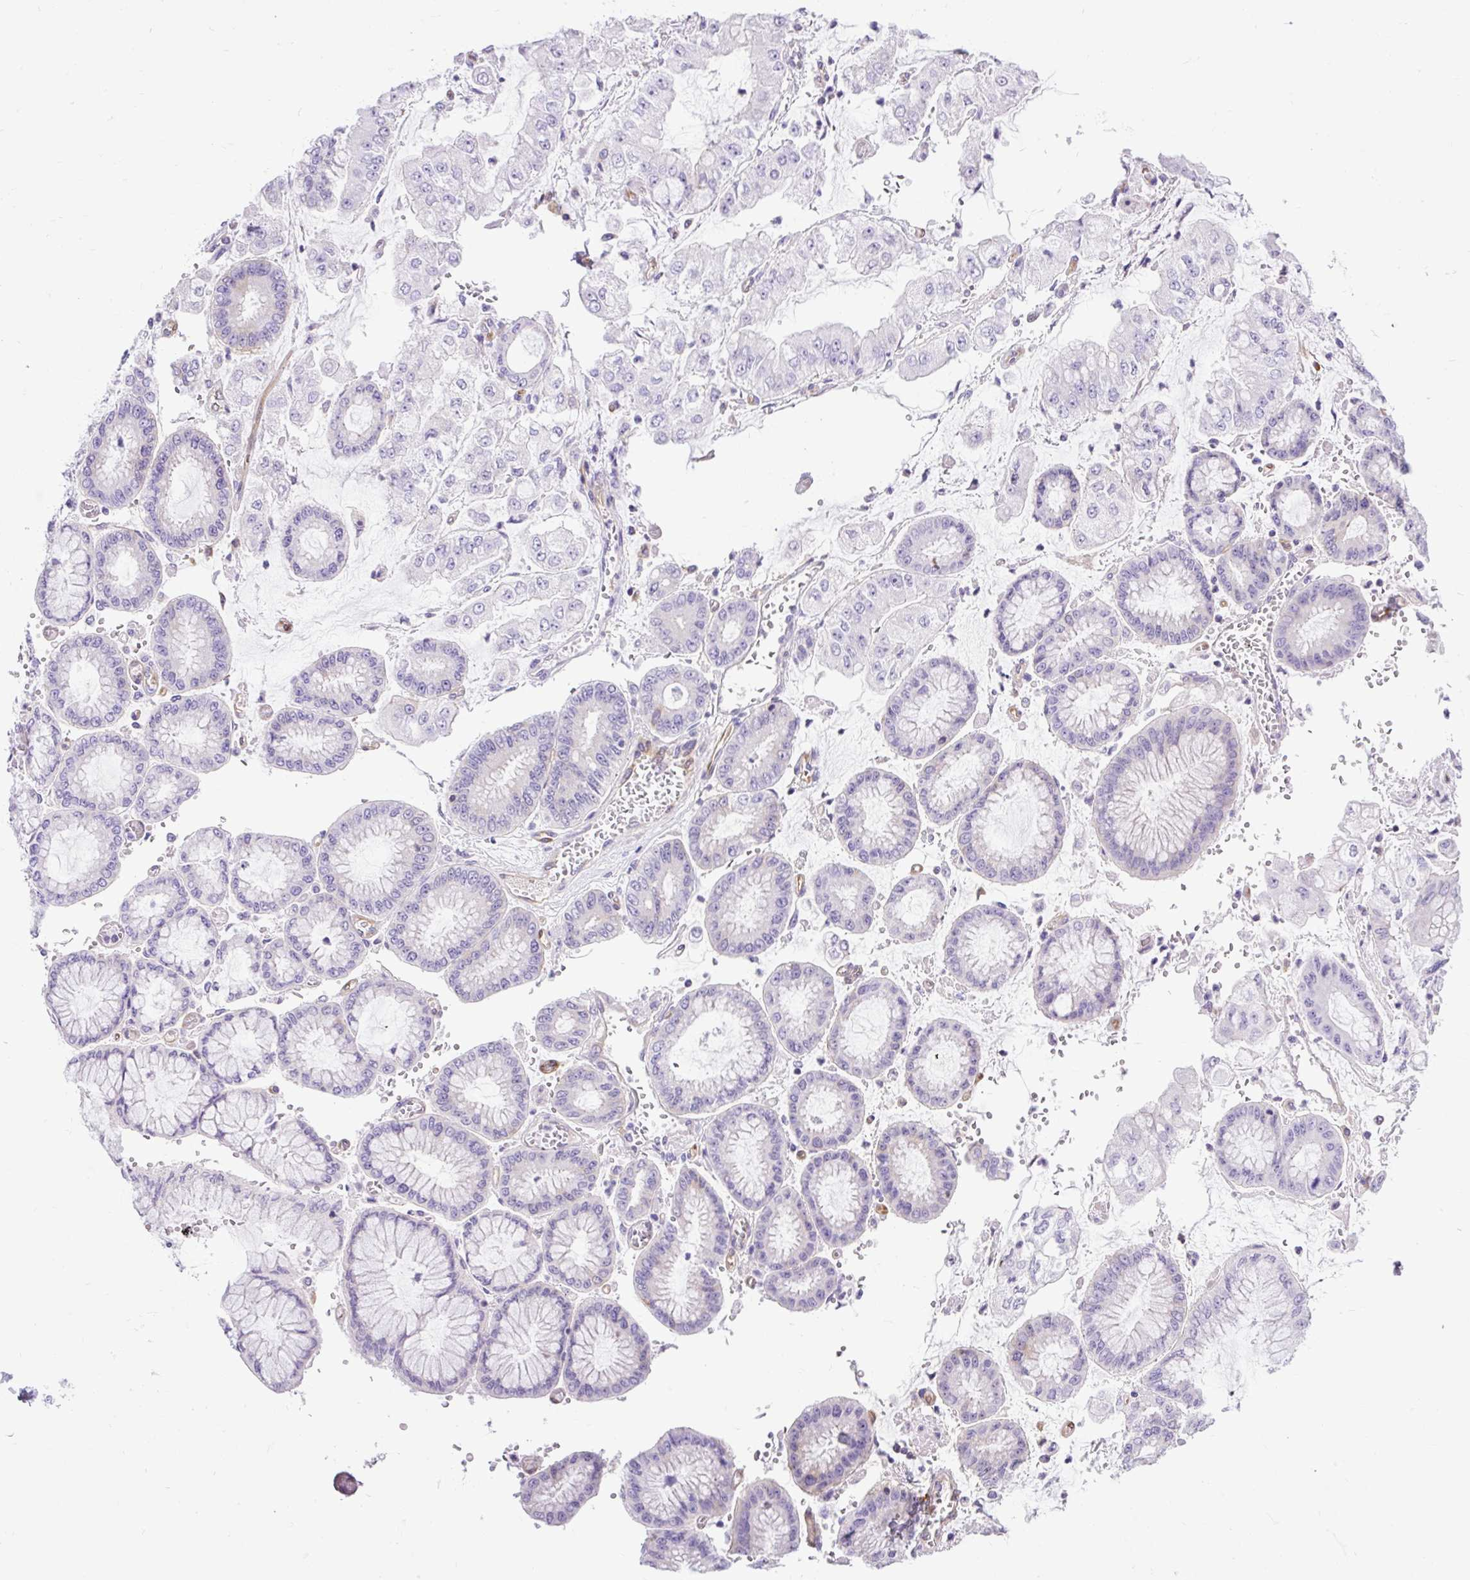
{"staining": {"intensity": "negative", "quantity": "none", "location": "none"}, "tissue": "stomach cancer", "cell_type": "Tumor cells", "image_type": "cancer", "snomed": [{"axis": "morphology", "description": "Adenocarcinoma, NOS"}, {"axis": "topography", "description": "Stomach"}], "caption": "Immunohistochemistry (IHC) photomicrograph of neoplastic tissue: human adenocarcinoma (stomach) stained with DAB exhibits no significant protein expression in tumor cells.", "gene": "MAP1S", "patient": {"sex": "male", "age": 76}}